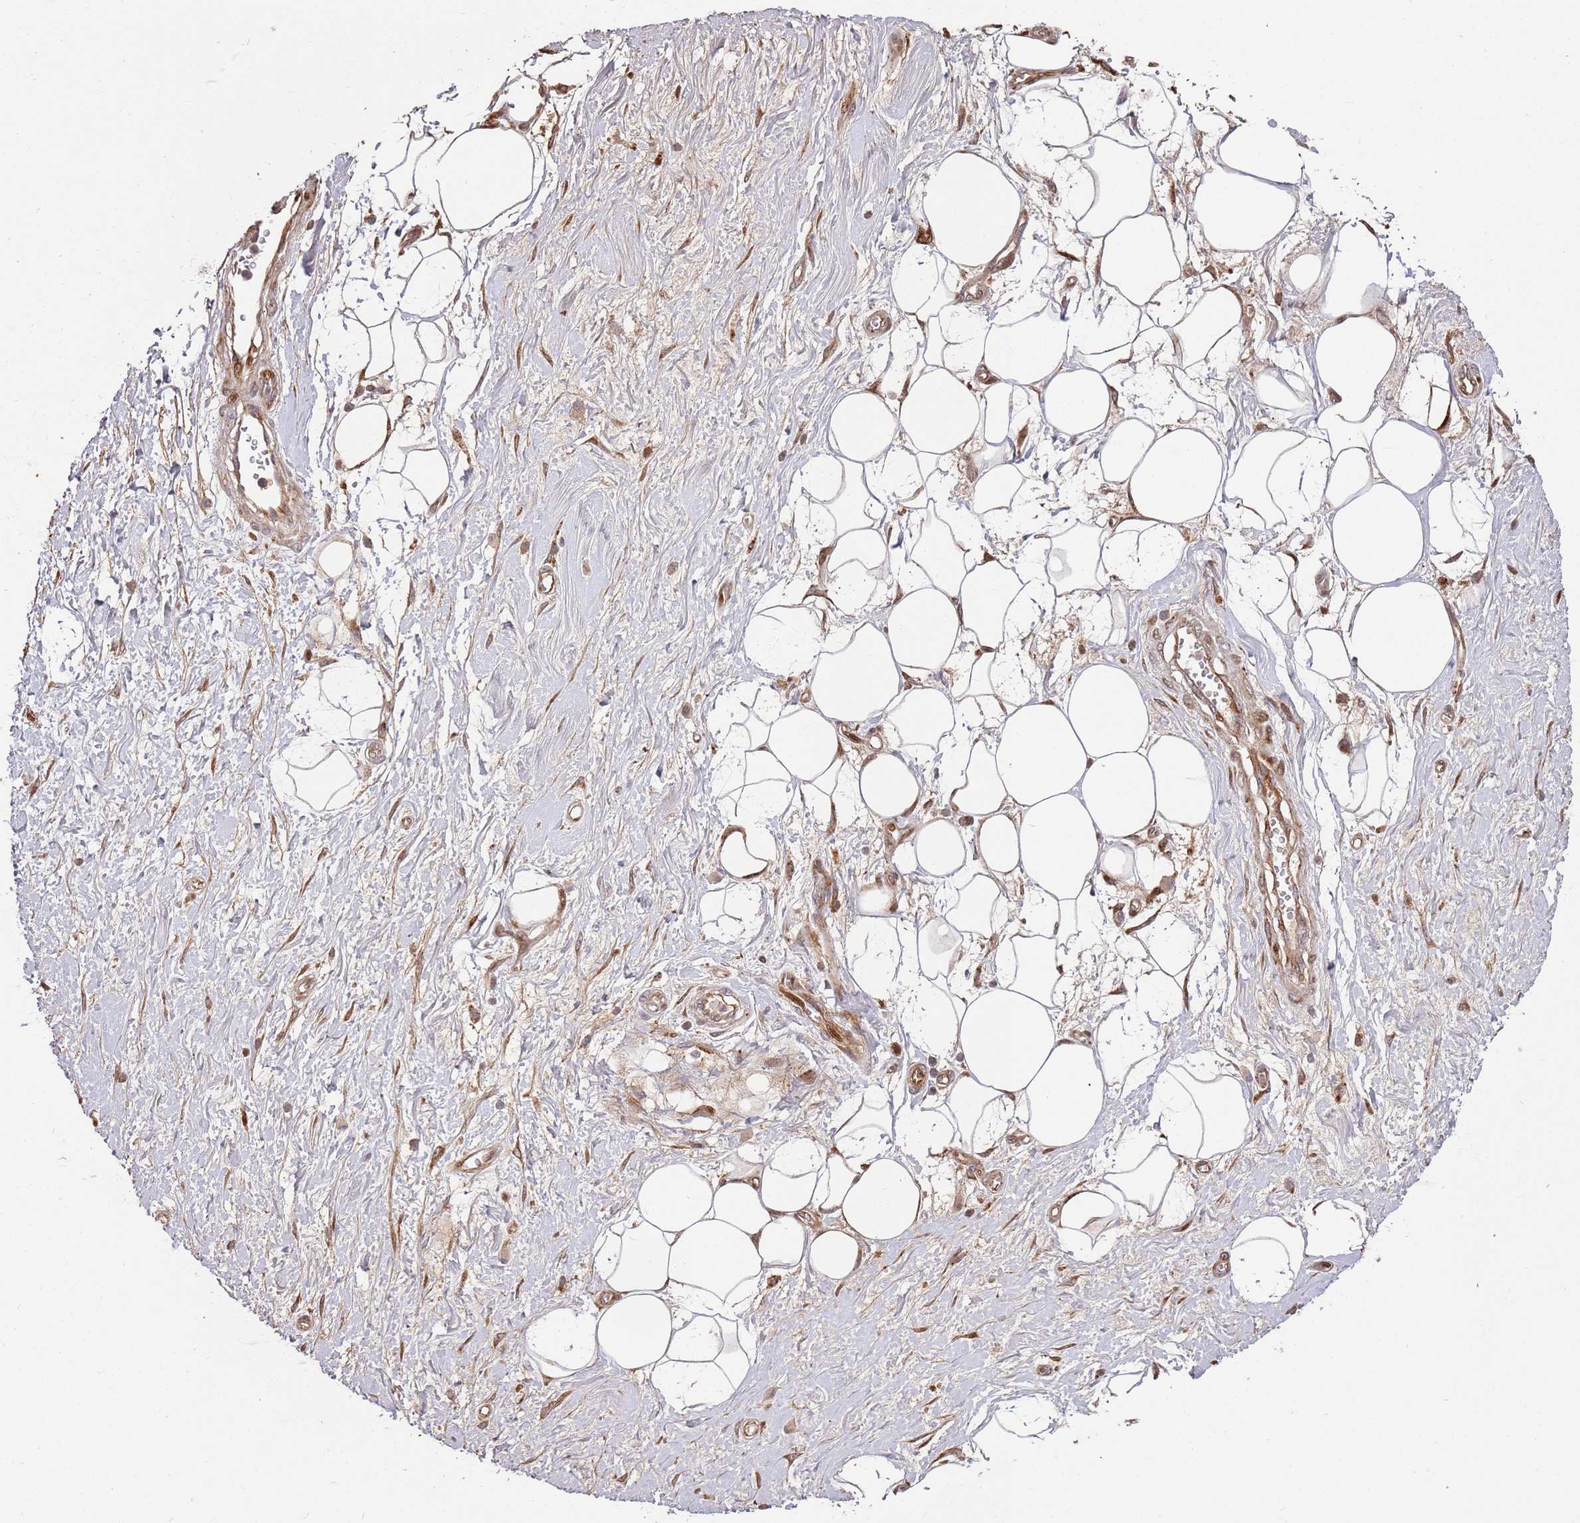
{"staining": {"intensity": "moderate", "quantity": ">75%", "location": "cytoplasmic/membranous"}, "tissue": "adipose tissue", "cell_type": "Adipocytes", "image_type": "normal", "snomed": [{"axis": "morphology", "description": "Normal tissue, NOS"}, {"axis": "morphology", "description": "Adenocarcinoma, NOS"}, {"axis": "topography", "description": "Pancreas"}, {"axis": "topography", "description": "Peripheral nerve tissue"}], "caption": "Immunohistochemical staining of normal adipose tissue exhibits >75% levels of moderate cytoplasmic/membranous protein staining in about >75% of adipocytes.", "gene": "RHBDL1", "patient": {"sex": "male", "age": 59}}